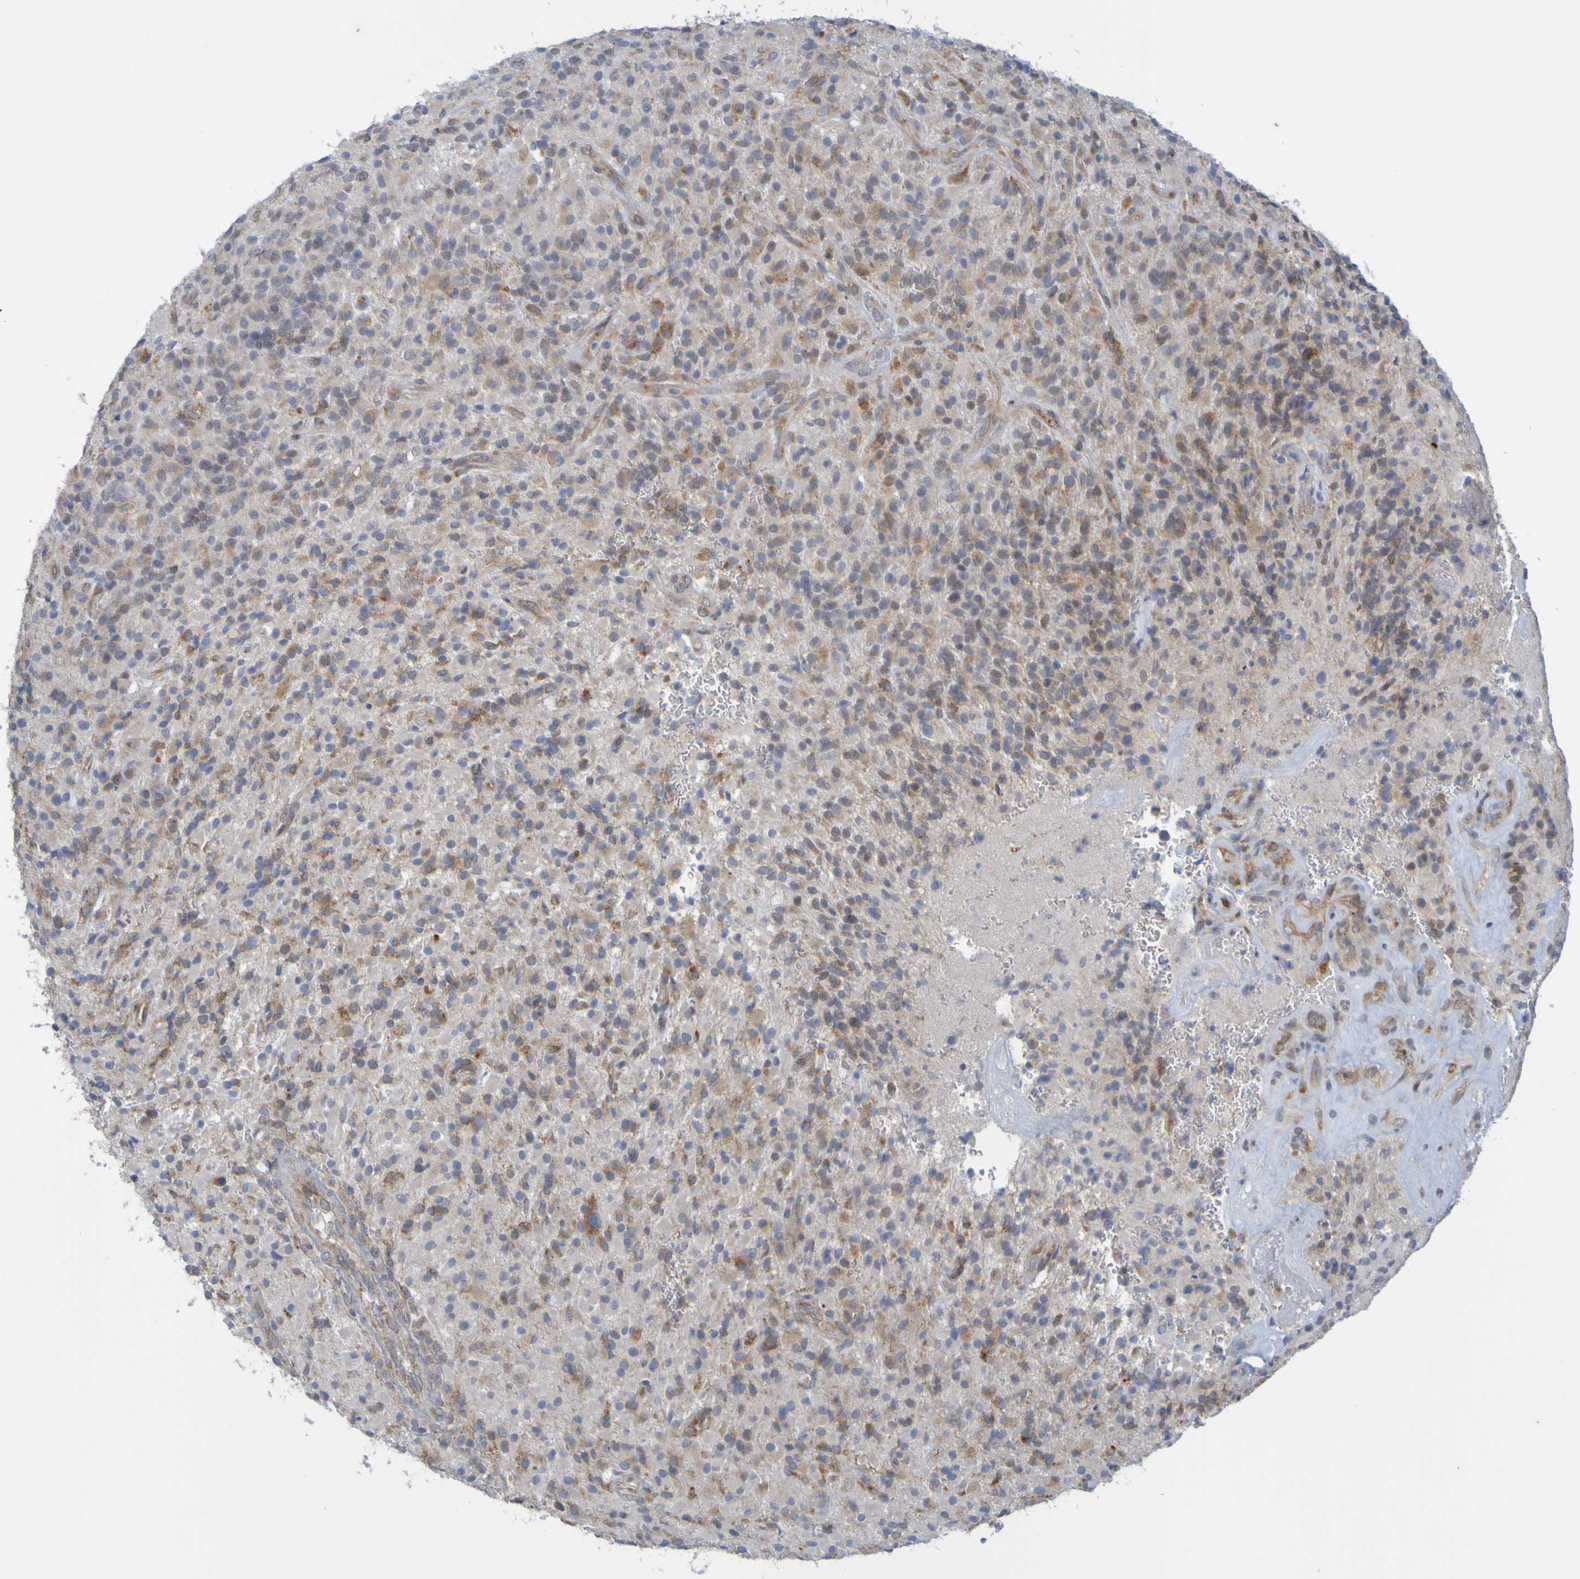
{"staining": {"intensity": "moderate", "quantity": "25%-75%", "location": "cytoplasmic/membranous"}, "tissue": "glioma", "cell_type": "Tumor cells", "image_type": "cancer", "snomed": [{"axis": "morphology", "description": "Glioma, malignant, High grade"}, {"axis": "topography", "description": "Brain"}], "caption": "Moderate cytoplasmic/membranous protein positivity is appreciated in about 25%-75% of tumor cells in glioma. (Brightfield microscopy of DAB IHC at high magnification).", "gene": "MOGS", "patient": {"sex": "male", "age": 71}}